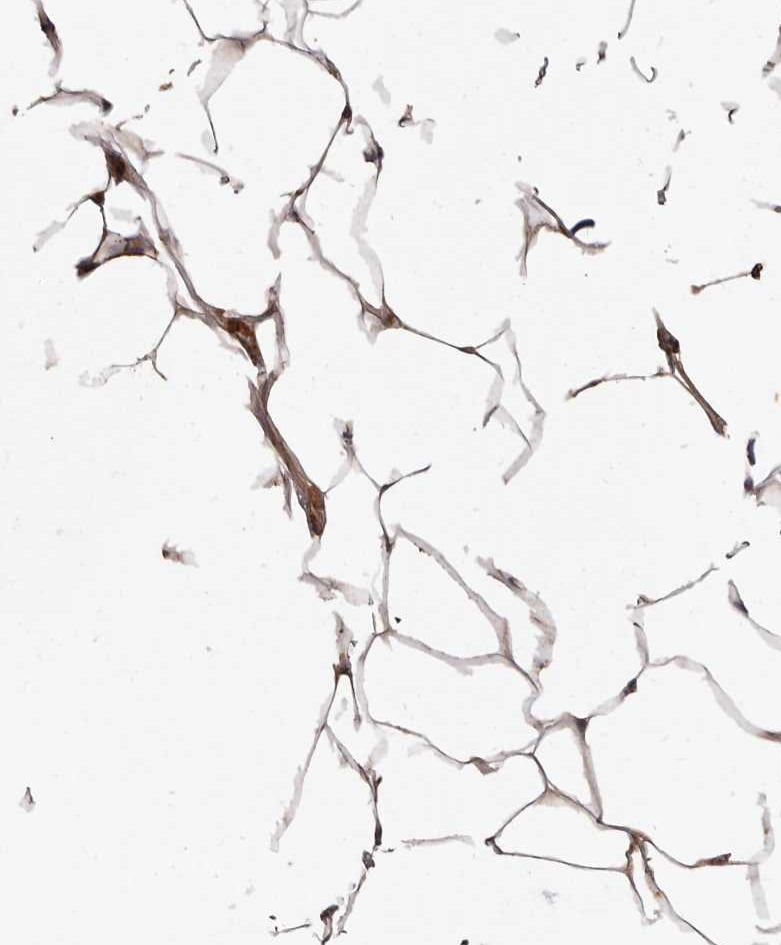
{"staining": {"intensity": "moderate", "quantity": "25%-75%", "location": "cytoplasmic/membranous"}, "tissue": "adipose tissue", "cell_type": "Adipocytes", "image_type": "normal", "snomed": [{"axis": "morphology", "description": "Normal tissue, NOS"}, {"axis": "topography", "description": "Breast"}], "caption": "Immunohistochemical staining of benign adipose tissue shows medium levels of moderate cytoplasmic/membranous positivity in about 25%-75% of adipocytes.", "gene": "GOT1L1", "patient": {"sex": "female", "age": 23}}